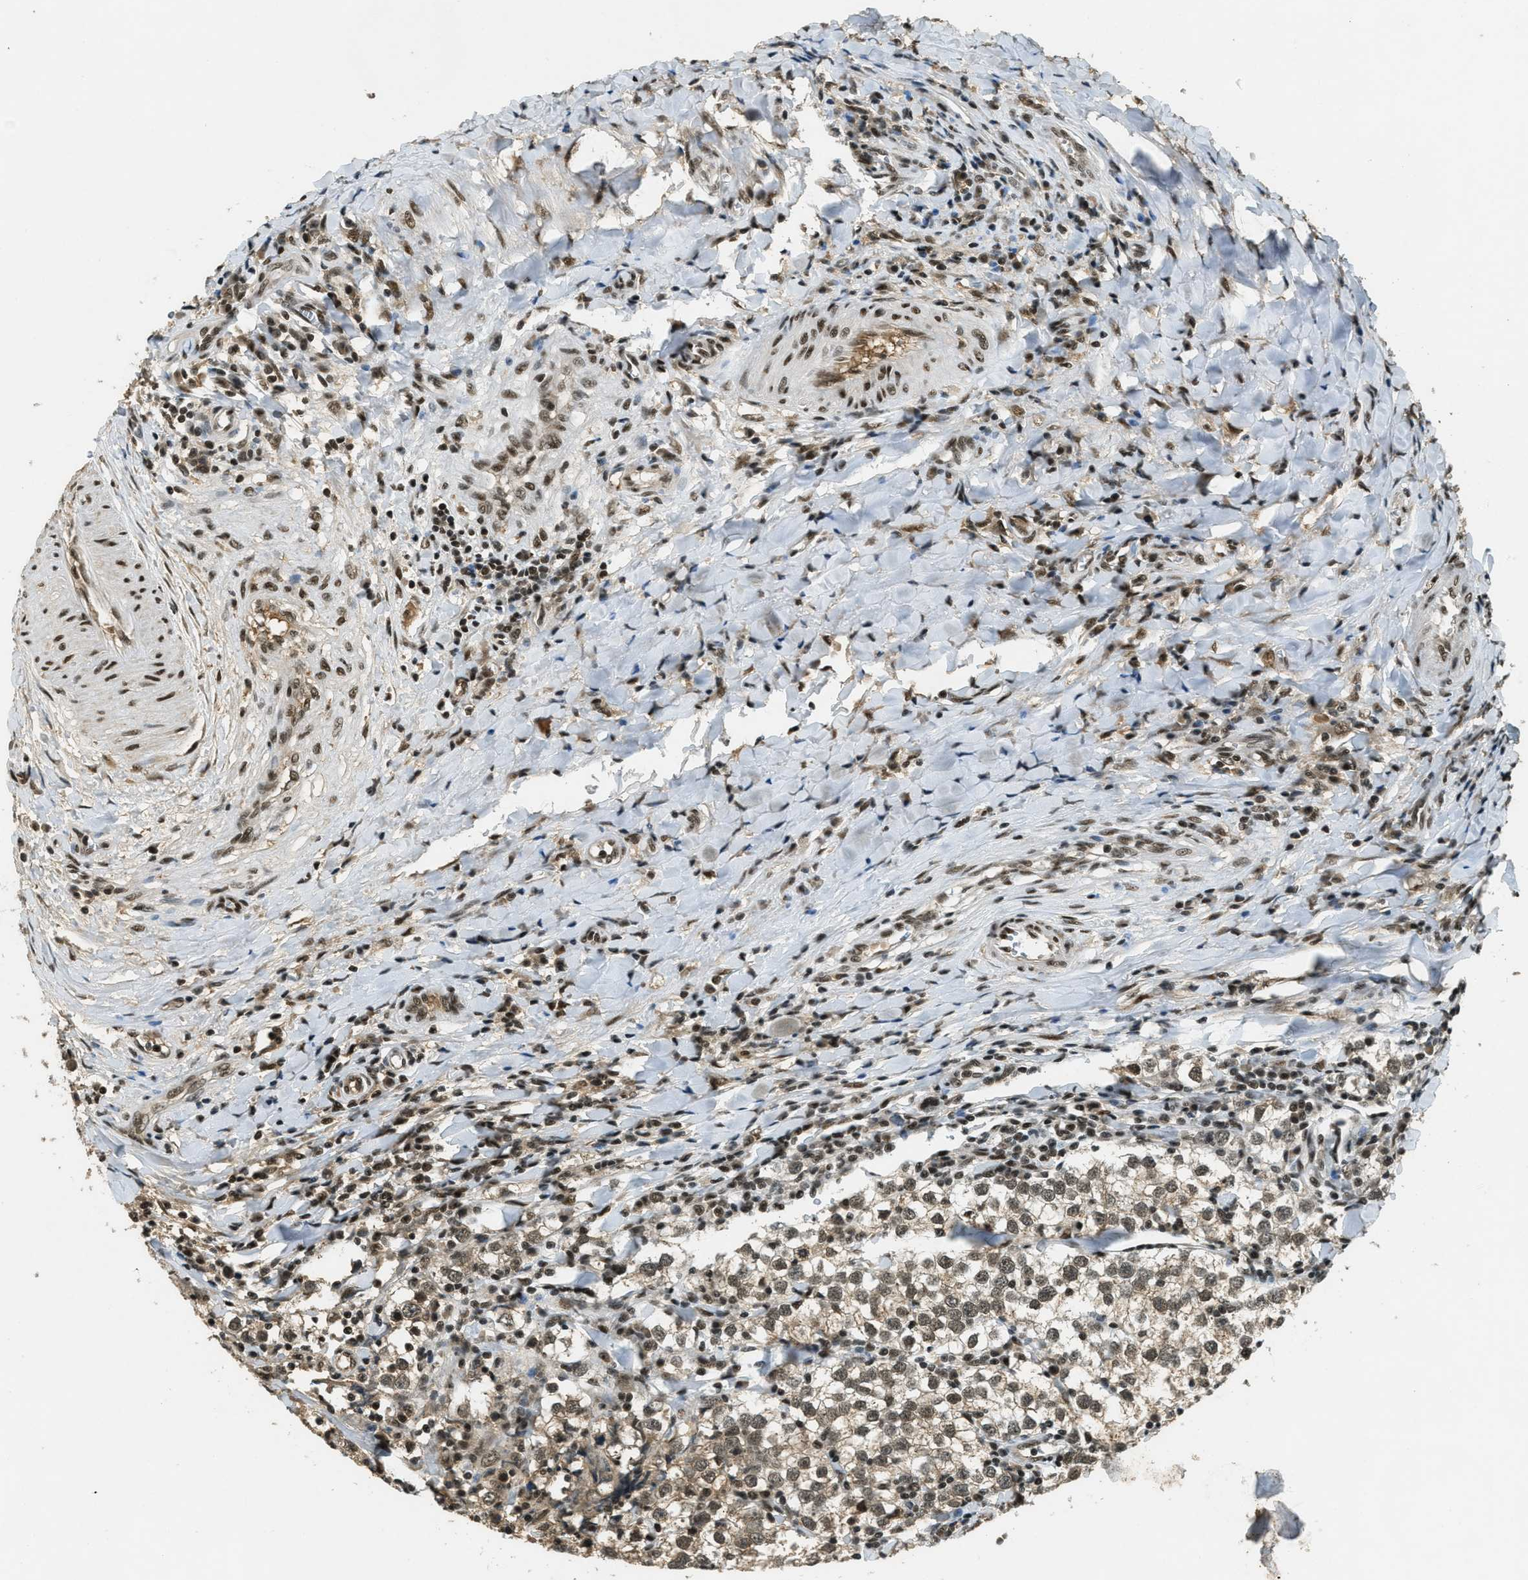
{"staining": {"intensity": "moderate", "quantity": ">75%", "location": "nuclear"}, "tissue": "testis cancer", "cell_type": "Tumor cells", "image_type": "cancer", "snomed": [{"axis": "morphology", "description": "Seminoma, NOS"}, {"axis": "morphology", "description": "Carcinoma, Embryonal, NOS"}, {"axis": "topography", "description": "Testis"}], "caption": "DAB (3,3'-diaminobenzidine) immunohistochemical staining of human testis cancer (embryonal carcinoma) demonstrates moderate nuclear protein staining in about >75% of tumor cells.", "gene": "ZNF148", "patient": {"sex": "male", "age": 36}}